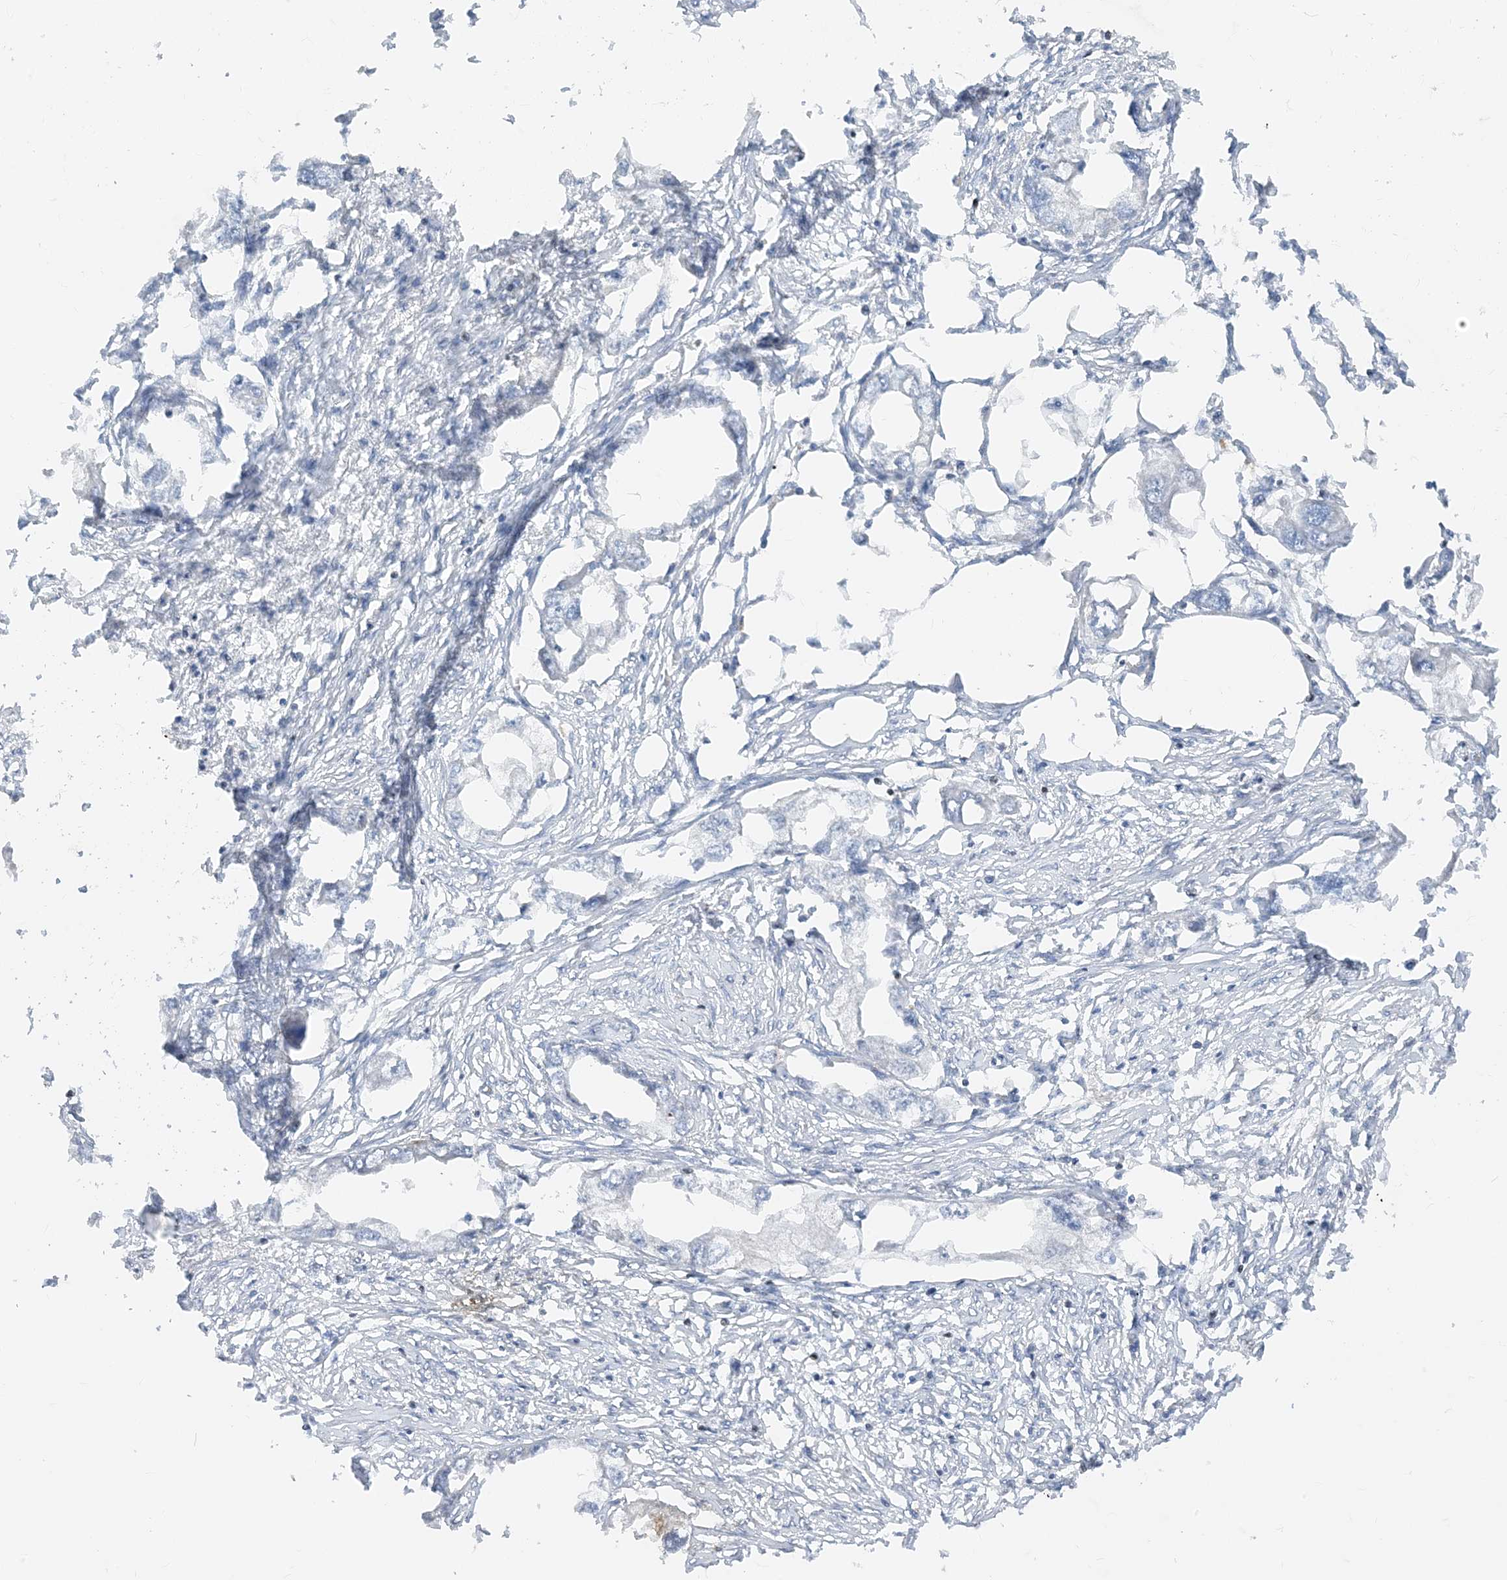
{"staining": {"intensity": "negative", "quantity": "none", "location": "none"}, "tissue": "endometrial cancer", "cell_type": "Tumor cells", "image_type": "cancer", "snomed": [{"axis": "morphology", "description": "Adenocarcinoma, NOS"}, {"axis": "morphology", "description": "Adenocarcinoma, metastatic, NOS"}, {"axis": "topography", "description": "Adipose tissue"}, {"axis": "topography", "description": "Endometrium"}], "caption": "A histopathology image of human endometrial cancer (adenocarcinoma) is negative for staining in tumor cells.", "gene": "TBX21", "patient": {"sex": "female", "age": 67}}